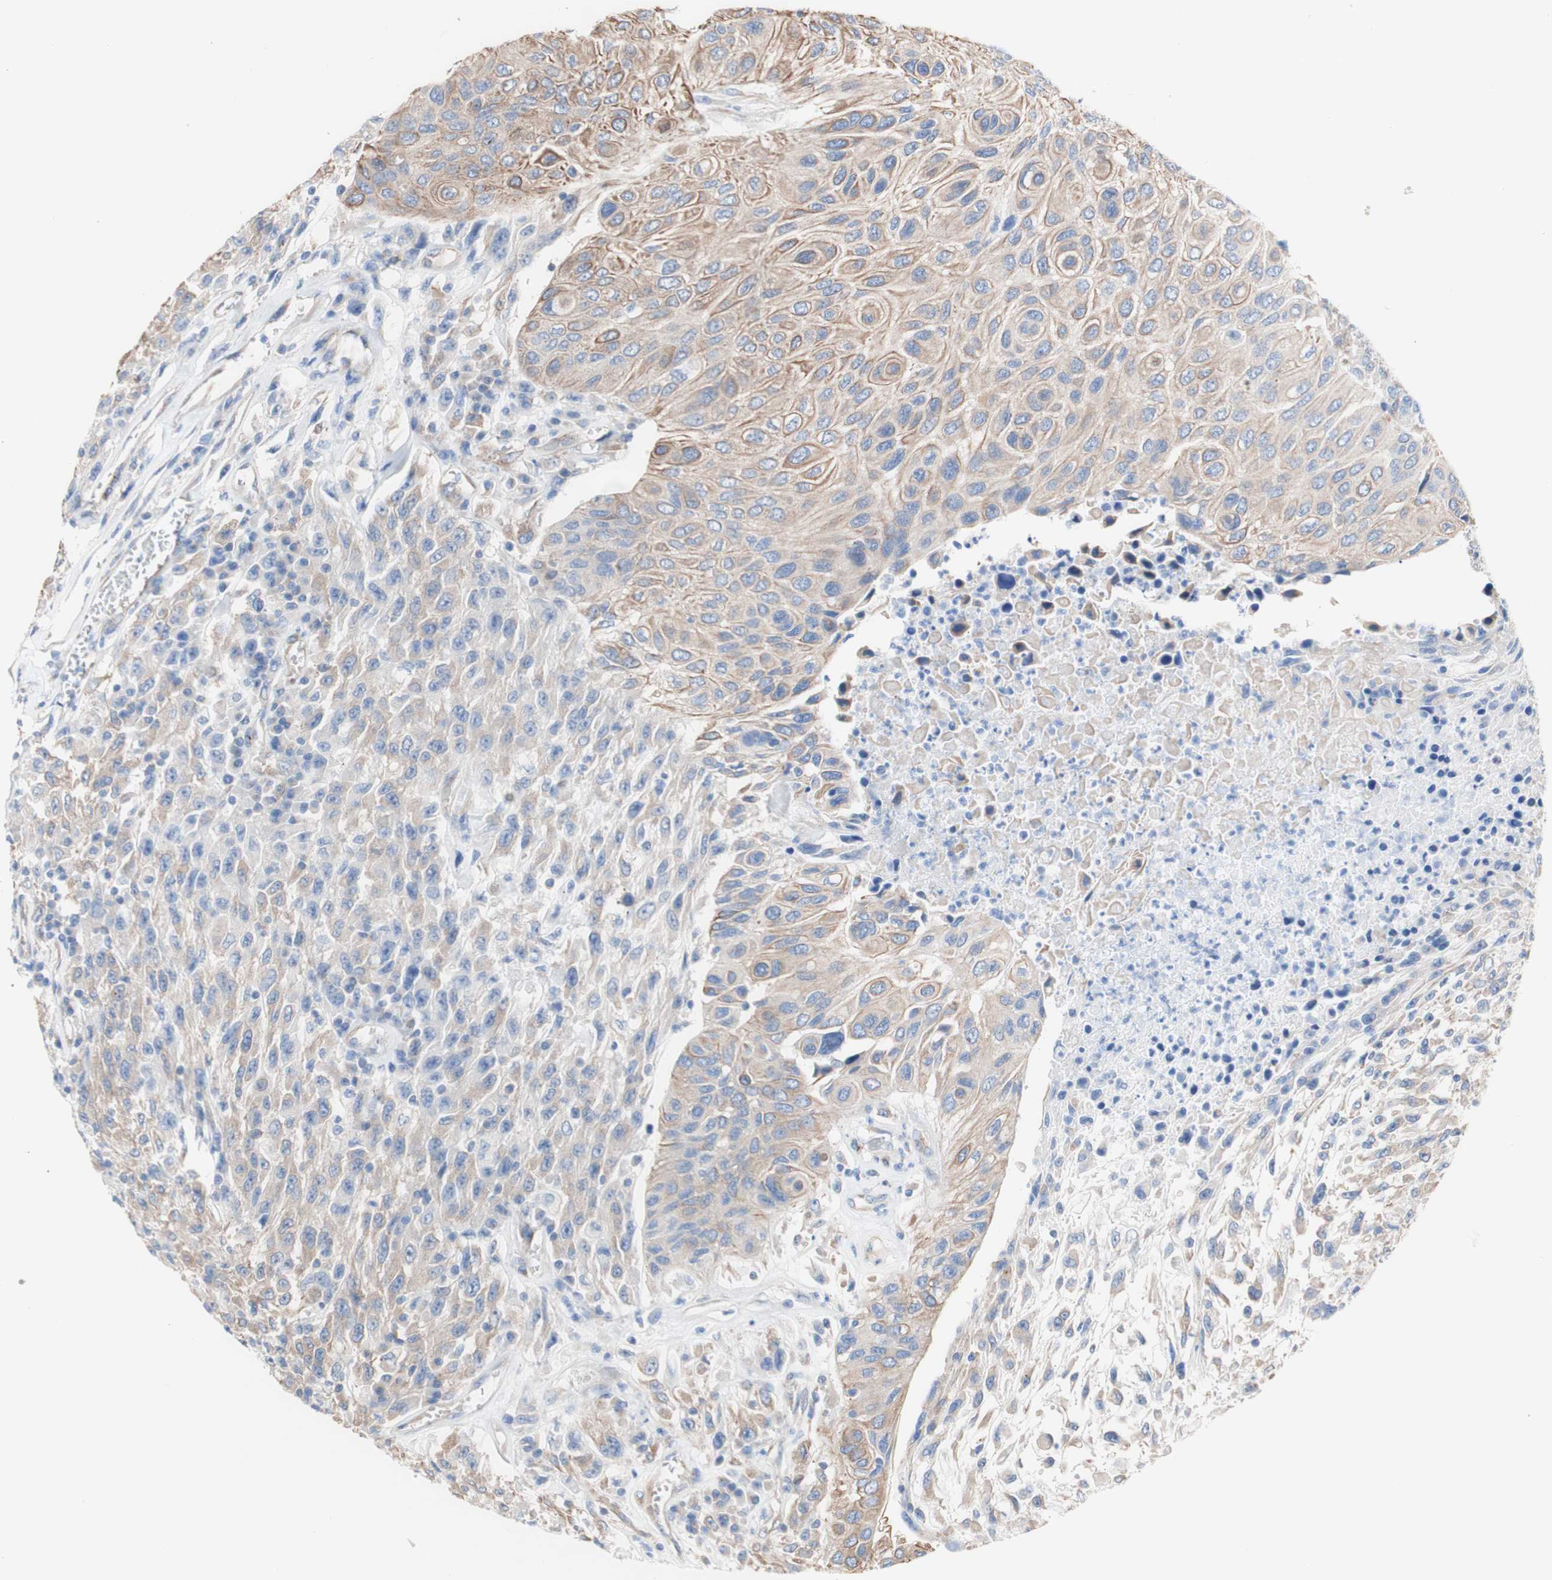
{"staining": {"intensity": "moderate", "quantity": ">75%", "location": "cytoplasmic/membranous"}, "tissue": "urothelial cancer", "cell_type": "Tumor cells", "image_type": "cancer", "snomed": [{"axis": "morphology", "description": "Urothelial carcinoma, High grade"}, {"axis": "topography", "description": "Urinary bladder"}], "caption": "Urothelial cancer tissue exhibits moderate cytoplasmic/membranous staining in about >75% of tumor cells, visualized by immunohistochemistry.", "gene": "LRIG3", "patient": {"sex": "male", "age": 66}}